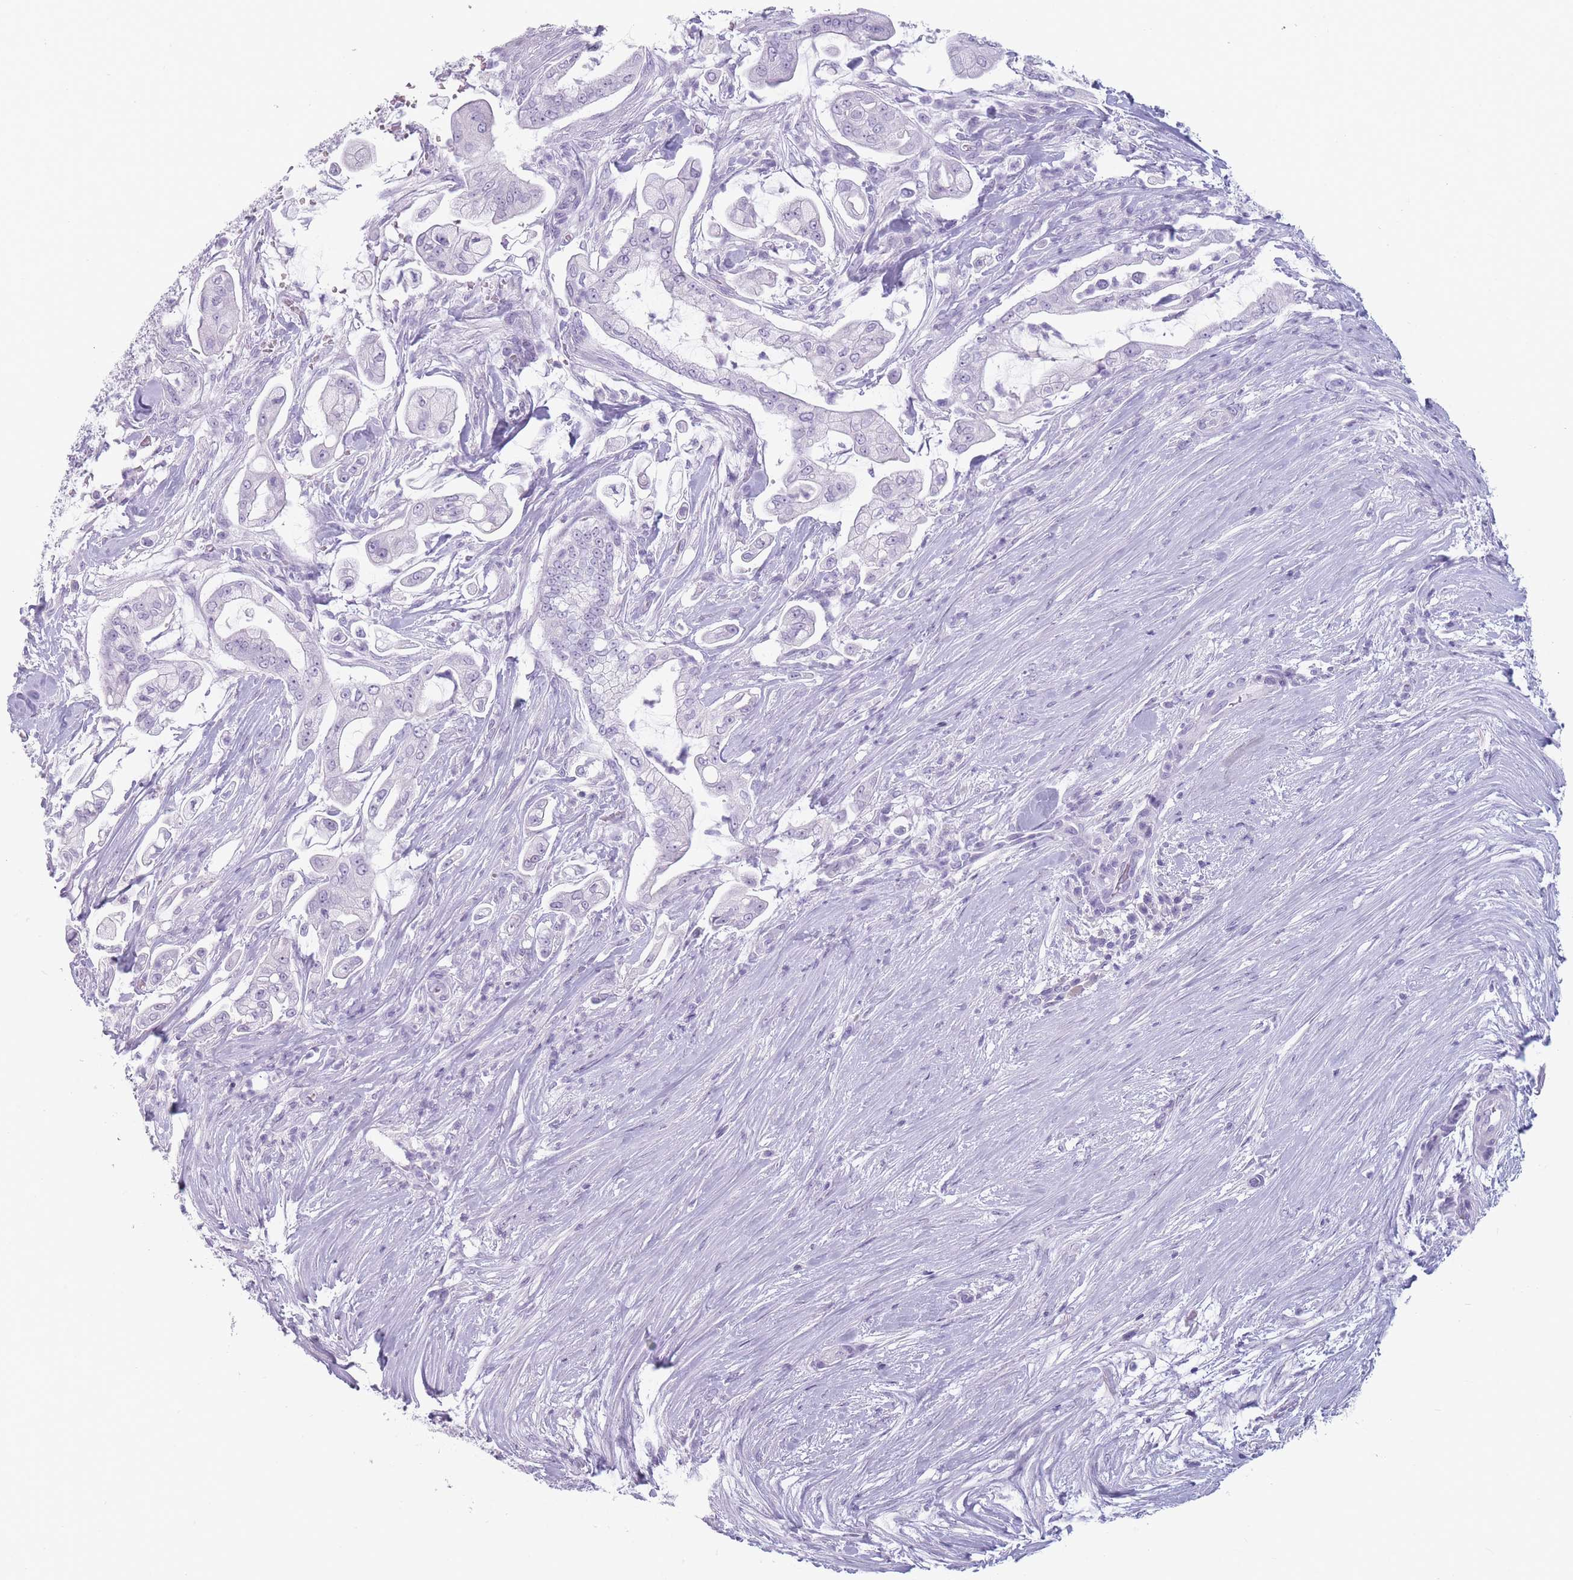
{"staining": {"intensity": "negative", "quantity": "none", "location": "none"}, "tissue": "pancreatic cancer", "cell_type": "Tumor cells", "image_type": "cancer", "snomed": [{"axis": "morphology", "description": "Adenocarcinoma, NOS"}, {"axis": "topography", "description": "Pancreas"}], "caption": "The immunohistochemistry (IHC) photomicrograph has no significant staining in tumor cells of adenocarcinoma (pancreatic) tissue.", "gene": "CCNO", "patient": {"sex": "female", "age": 69}}